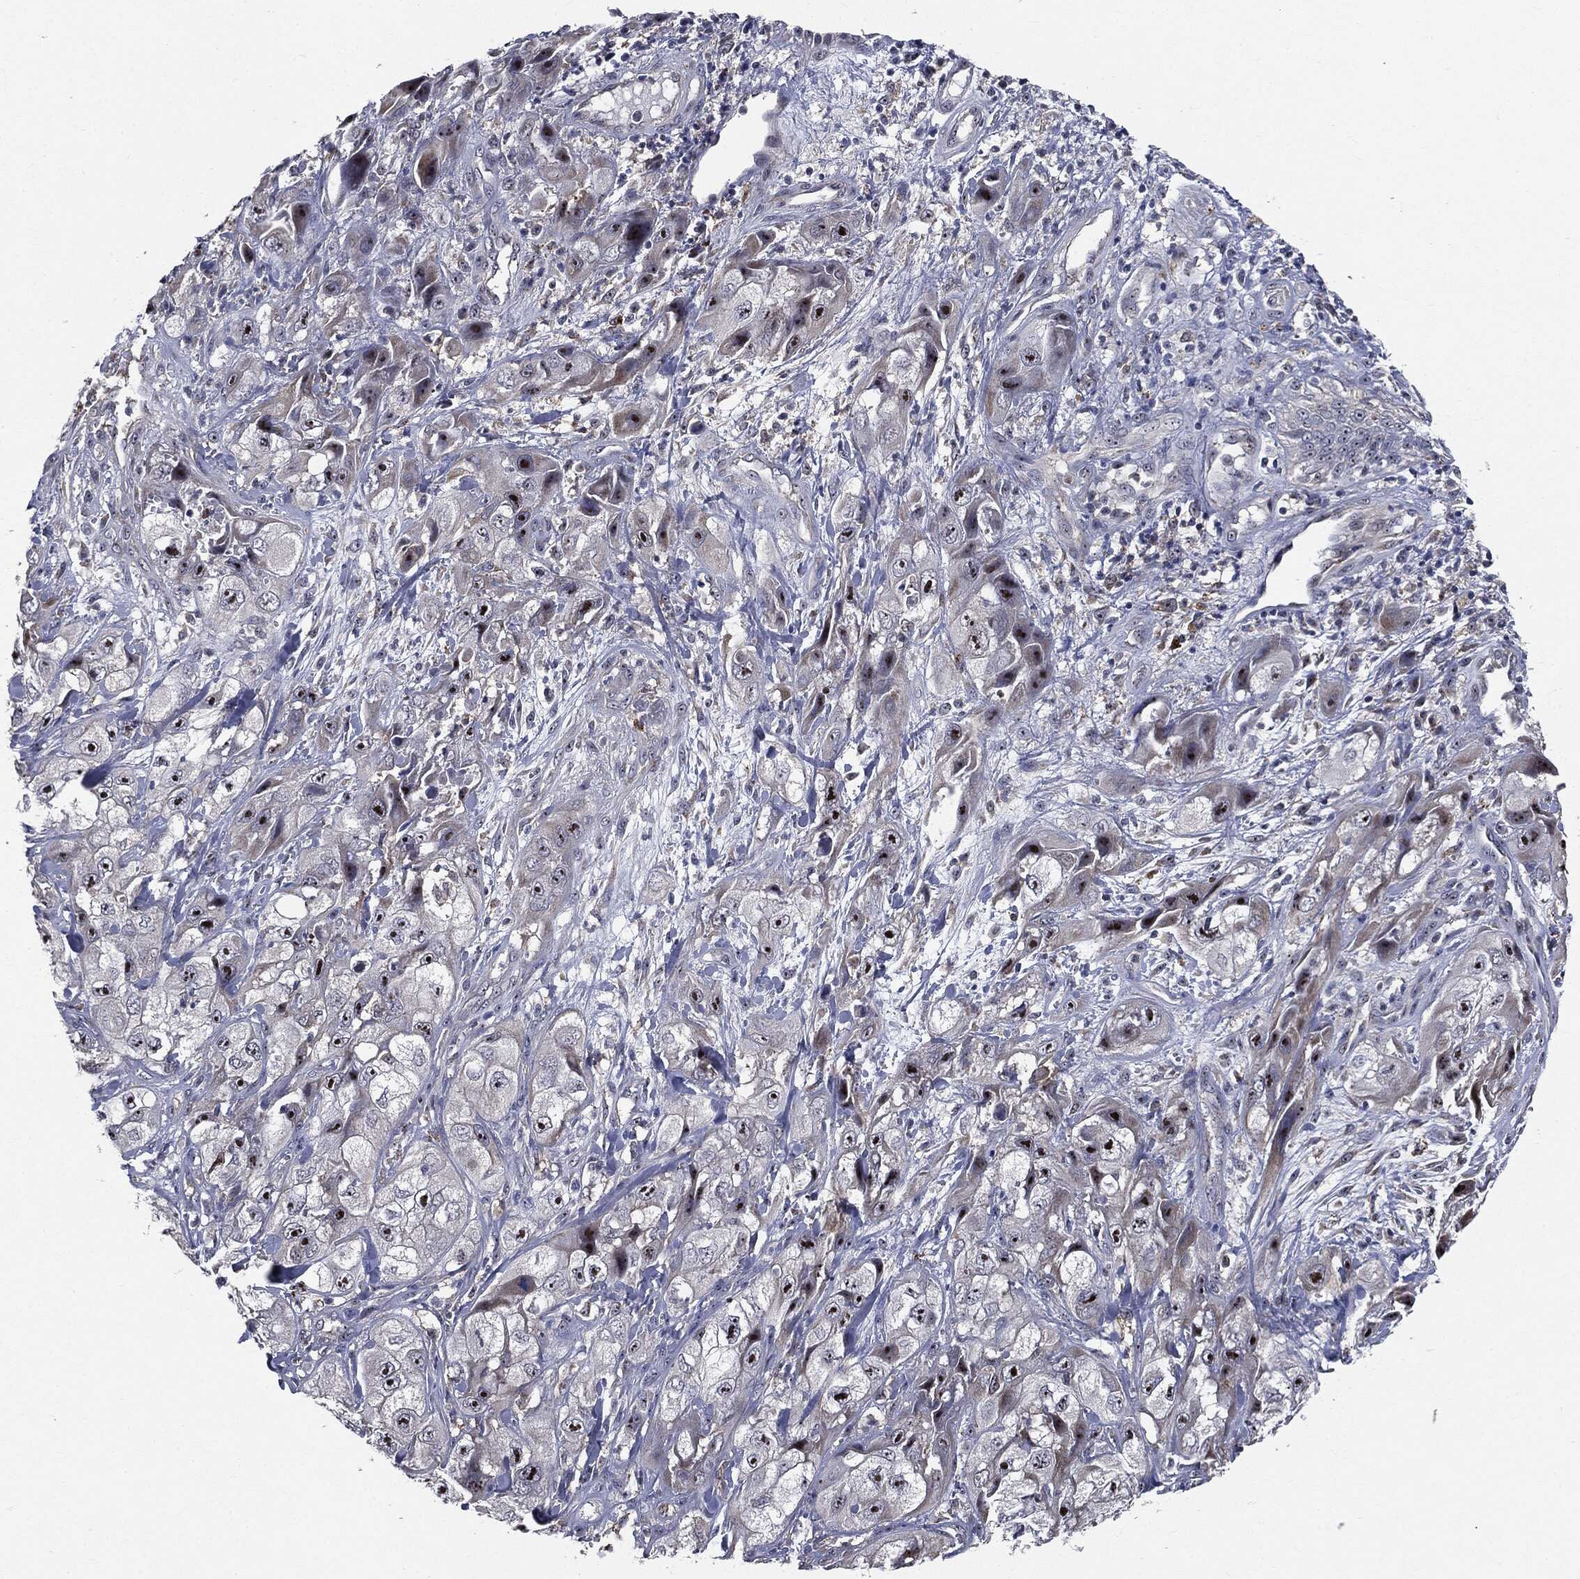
{"staining": {"intensity": "strong", "quantity": "25%-75%", "location": "nuclear"}, "tissue": "skin cancer", "cell_type": "Tumor cells", "image_type": "cancer", "snomed": [{"axis": "morphology", "description": "Squamous cell carcinoma, NOS"}, {"axis": "topography", "description": "Skin"}, {"axis": "topography", "description": "Subcutis"}], "caption": "Protein expression analysis of human skin squamous cell carcinoma reveals strong nuclear positivity in about 25%-75% of tumor cells.", "gene": "TRMT1L", "patient": {"sex": "male", "age": 73}}